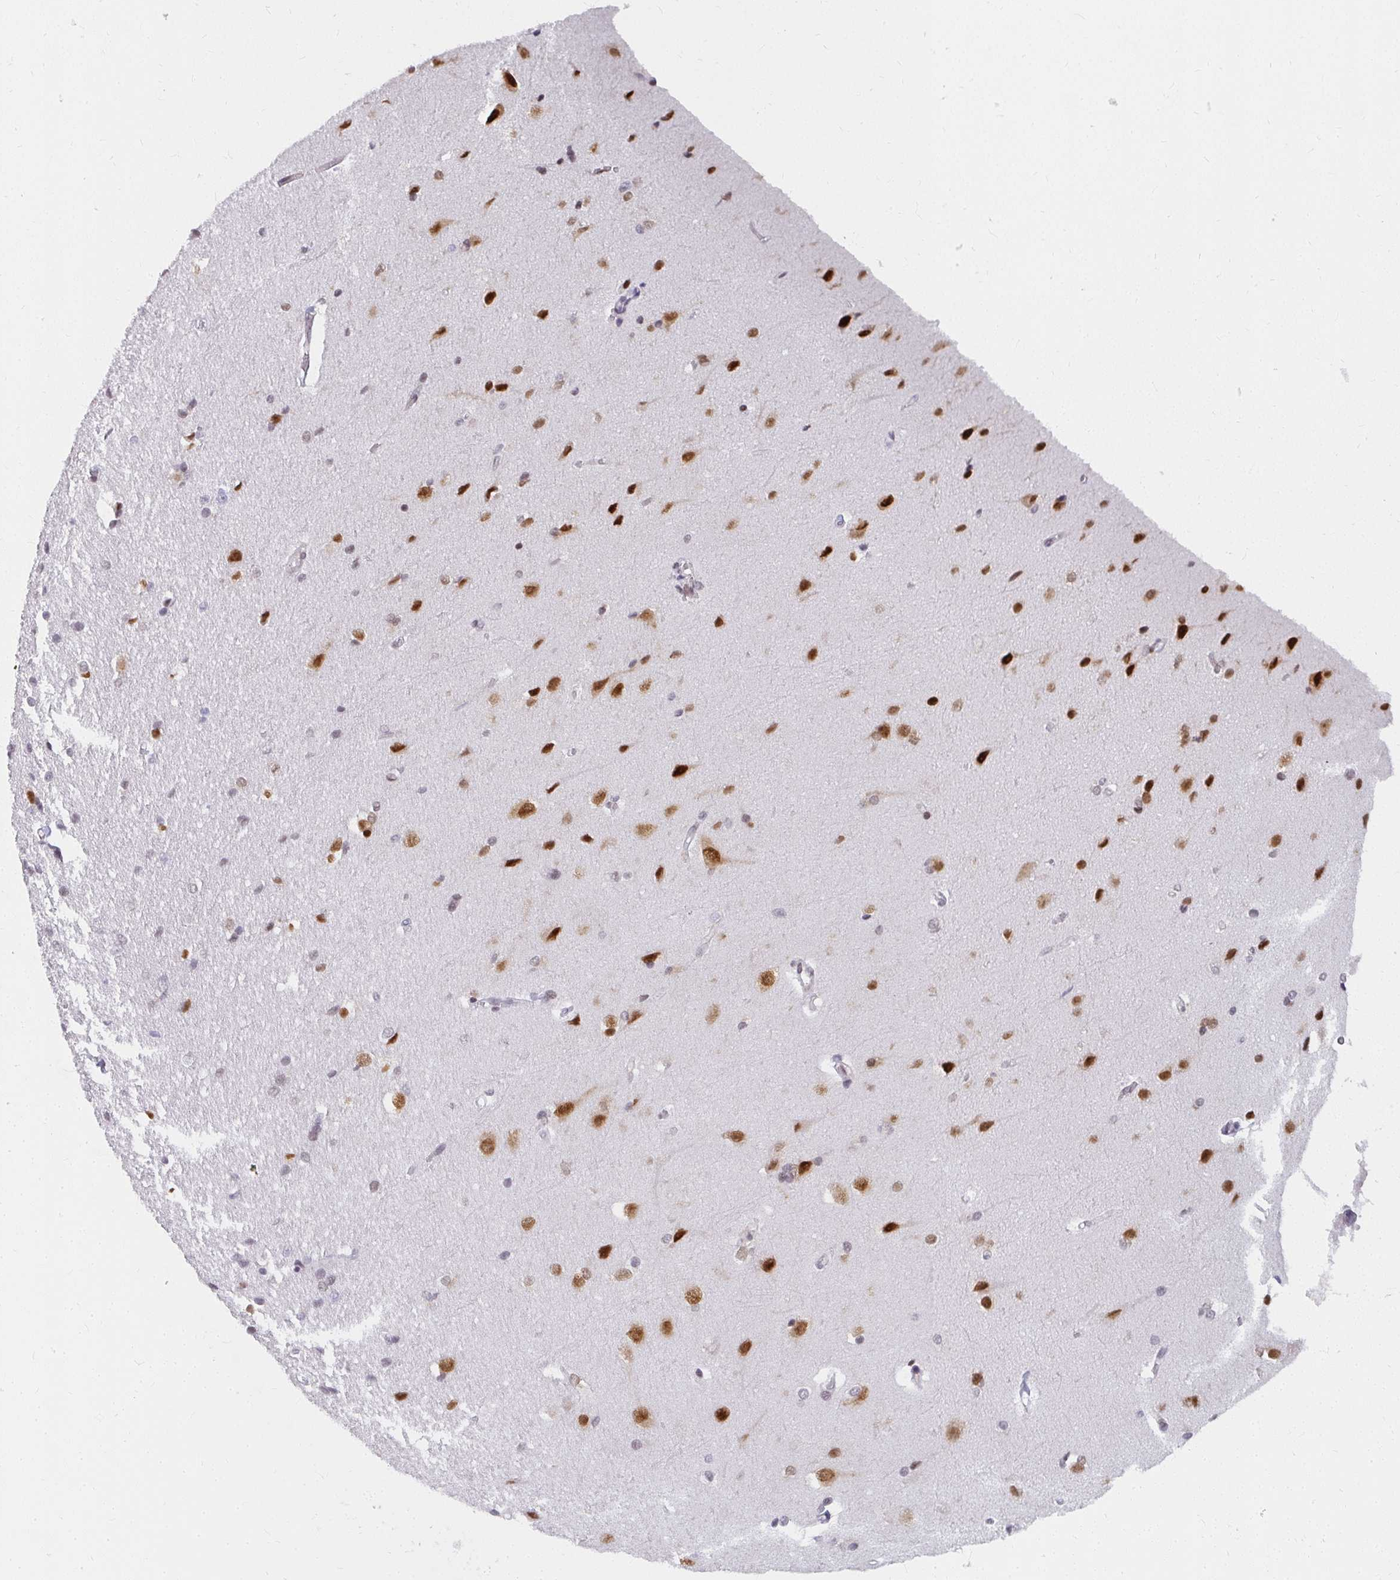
{"staining": {"intensity": "negative", "quantity": "none", "location": "none"}, "tissue": "cerebral cortex", "cell_type": "Endothelial cells", "image_type": "normal", "snomed": [{"axis": "morphology", "description": "Normal tissue, NOS"}, {"axis": "topography", "description": "Cerebral cortex"}], "caption": "Immunohistochemistry image of benign cerebral cortex: human cerebral cortex stained with DAB (3,3'-diaminobenzidine) exhibits no significant protein staining in endothelial cells.", "gene": "SYNCRIP", "patient": {"sex": "male", "age": 37}}